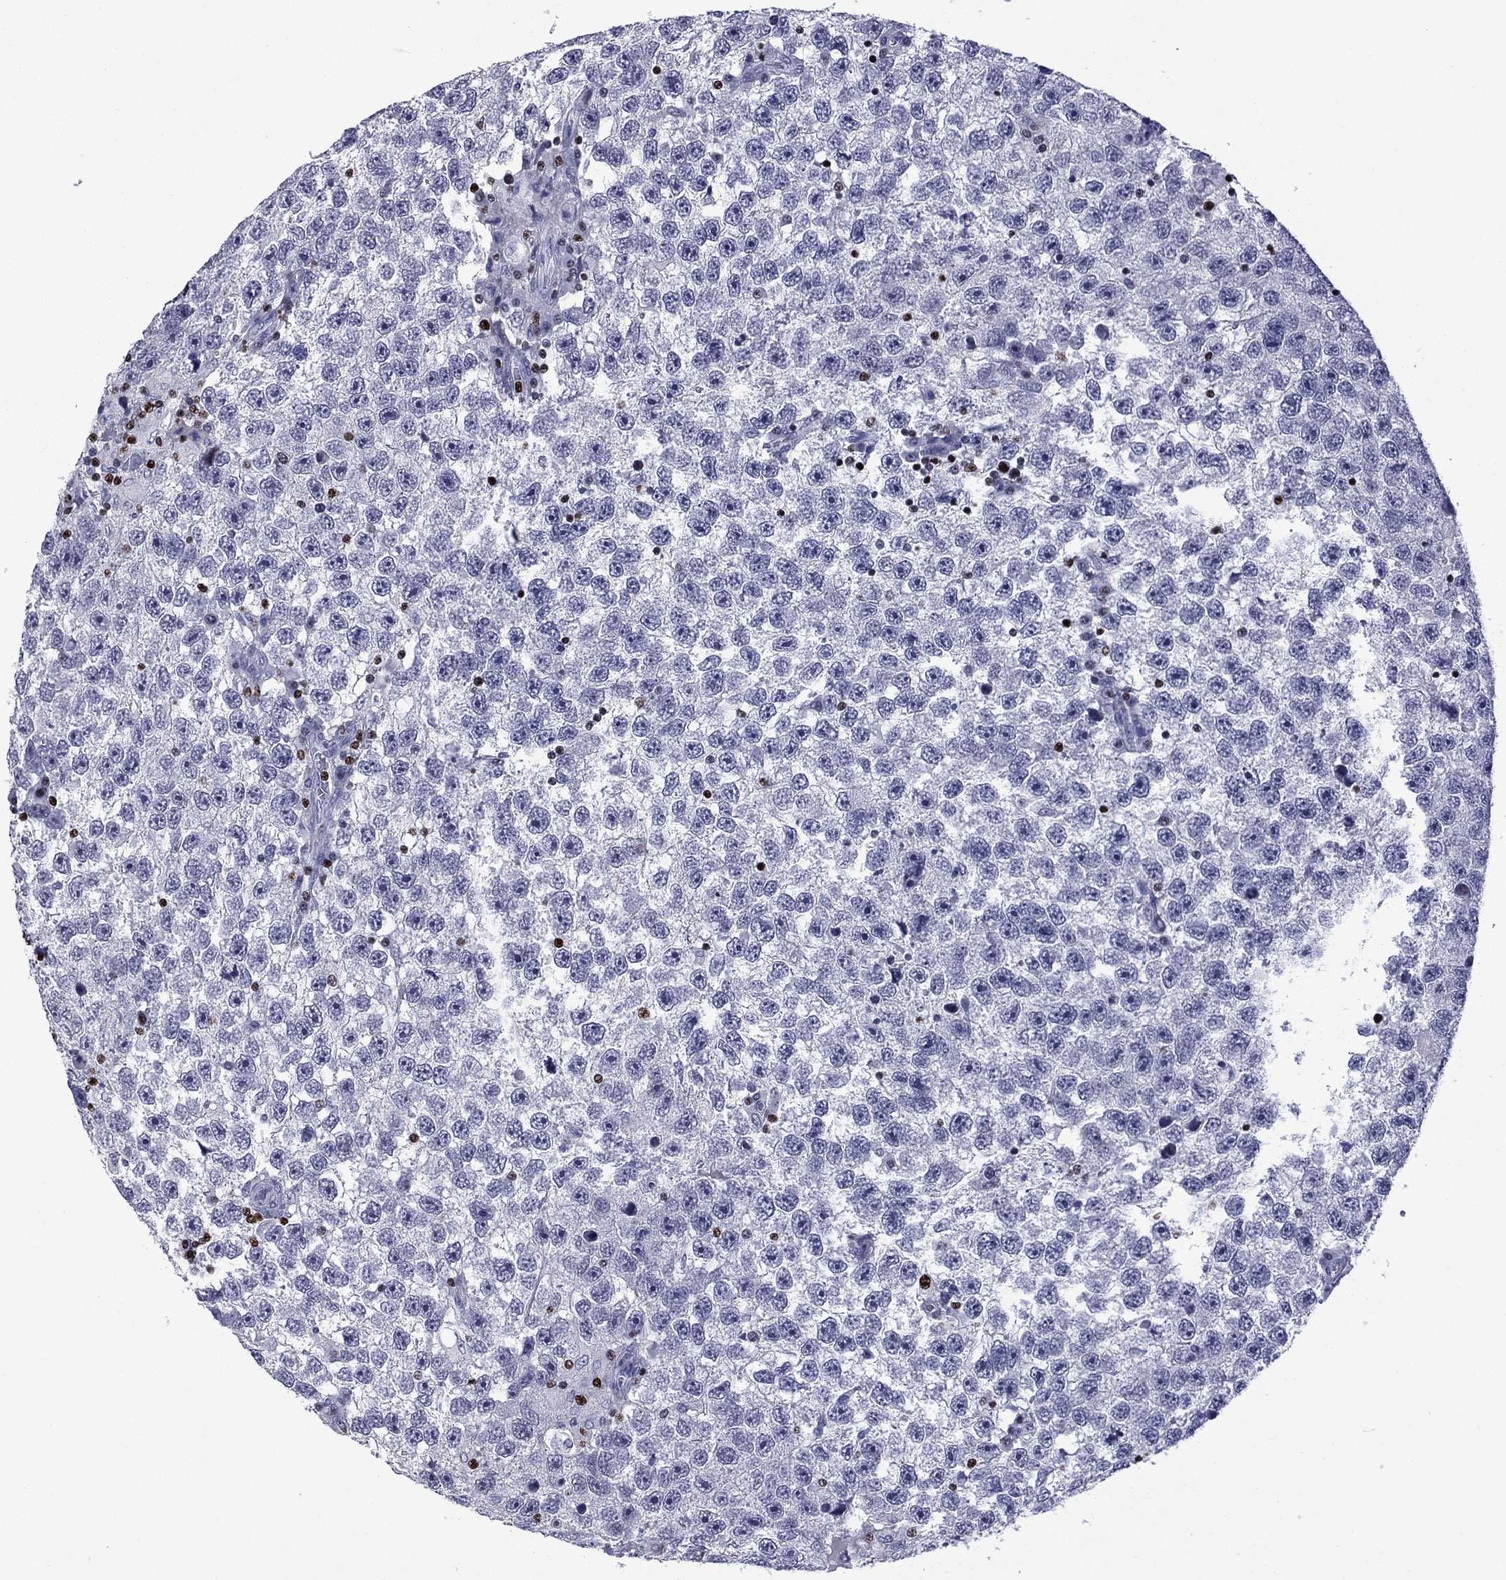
{"staining": {"intensity": "negative", "quantity": "none", "location": "none"}, "tissue": "testis cancer", "cell_type": "Tumor cells", "image_type": "cancer", "snomed": [{"axis": "morphology", "description": "Seminoma, NOS"}, {"axis": "topography", "description": "Testis"}], "caption": "Immunohistochemistry (IHC) photomicrograph of neoplastic tissue: human testis cancer stained with DAB shows no significant protein expression in tumor cells.", "gene": "IKZF3", "patient": {"sex": "male", "age": 26}}